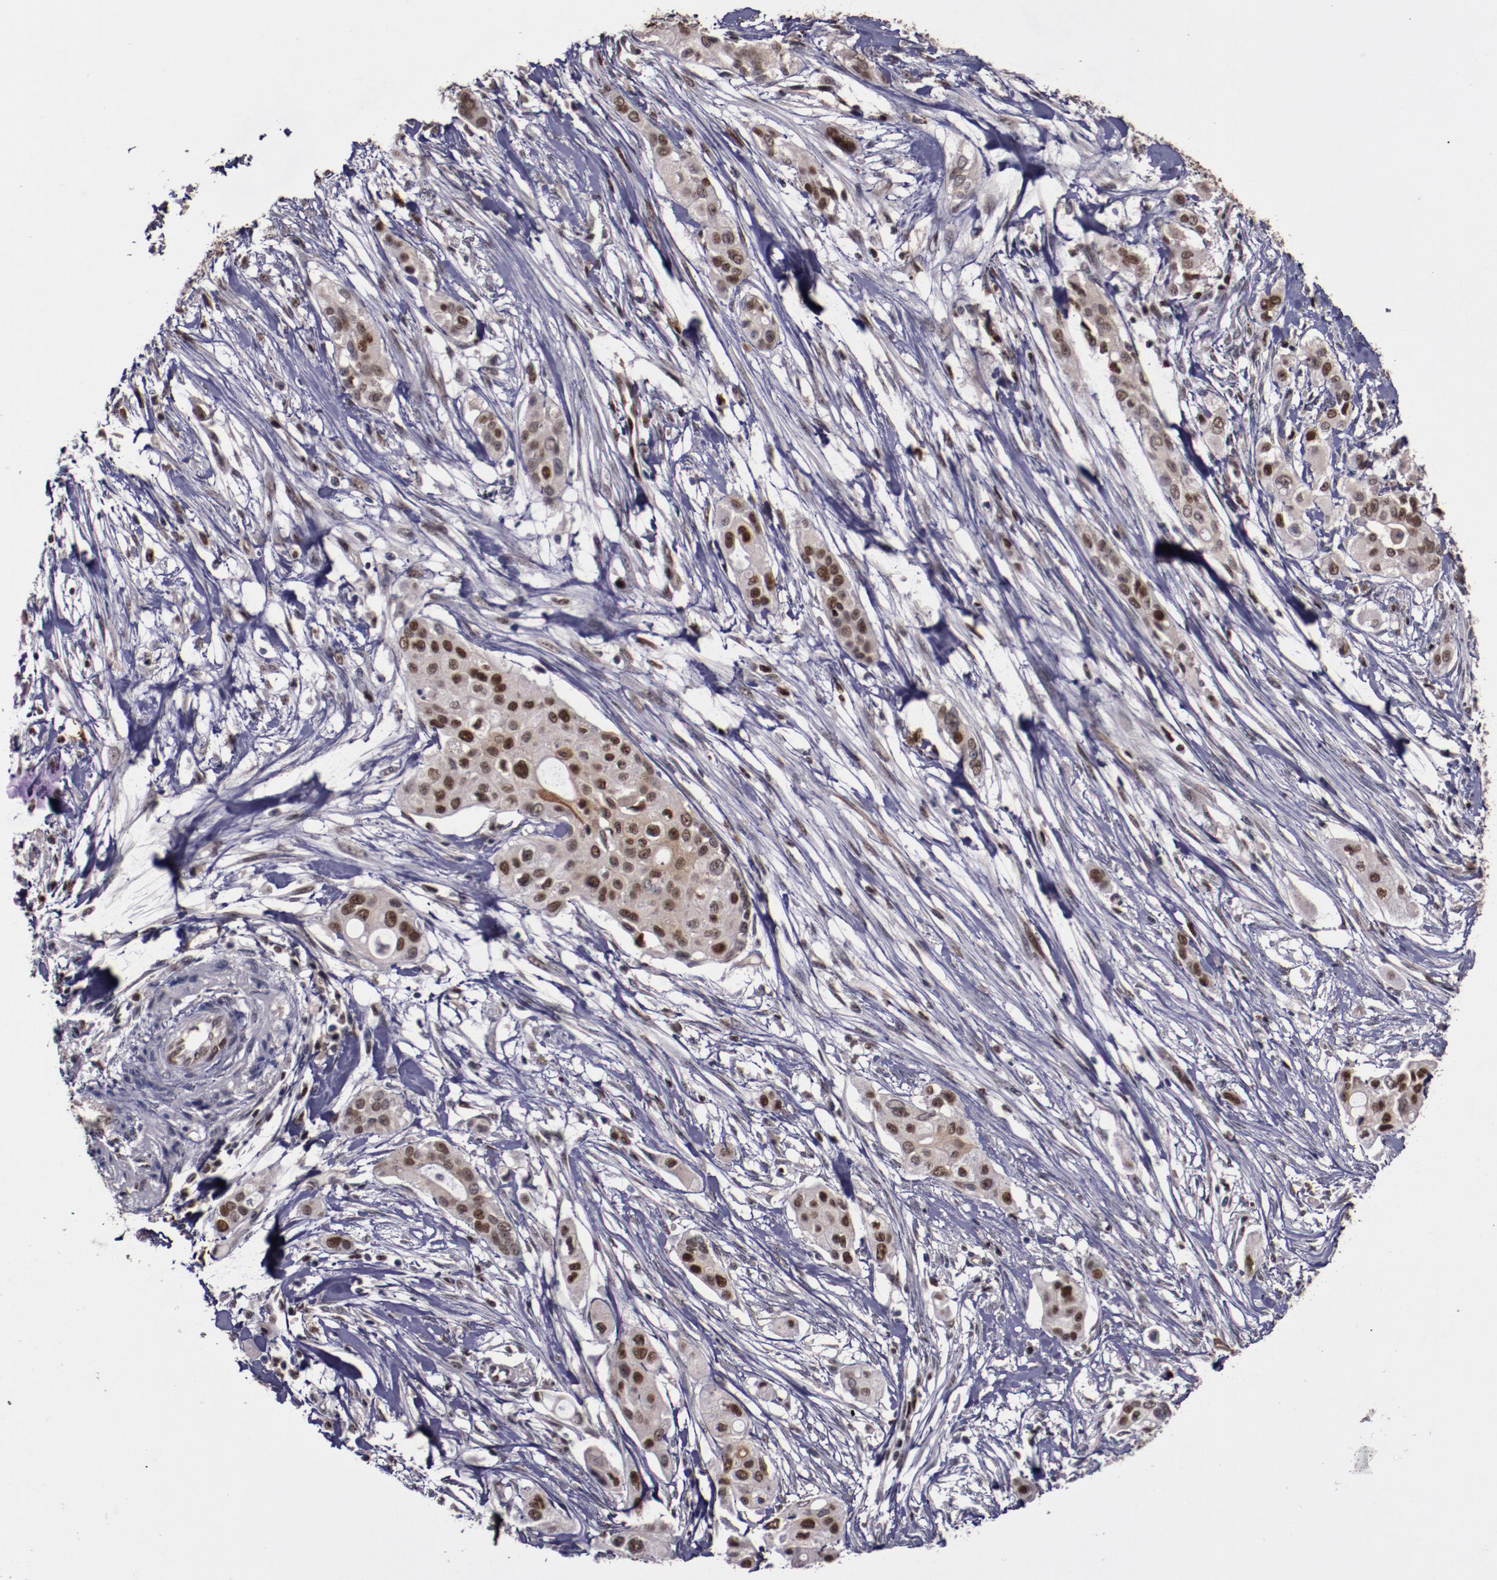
{"staining": {"intensity": "strong", "quantity": ">75%", "location": "nuclear"}, "tissue": "pancreatic cancer", "cell_type": "Tumor cells", "image_type": "cancer", "snomed": [{"axis": "morphology", "description": "Adenocarcinoma, NOS"}, {"axis": "topography", "description": "Pancreas"}], "caption": "Immunohistochemistry image of neoplastic tissue: adenocarcinoma (pancreatic) stained using immunohistochemistry (IHC) reveals high levels of strong protein expression localized specifically in the nuclear of tumor cells, appearing as a nuclear brown color.", "gene": "CHEK2", "patient": {"sex": "female", "age": 60}}